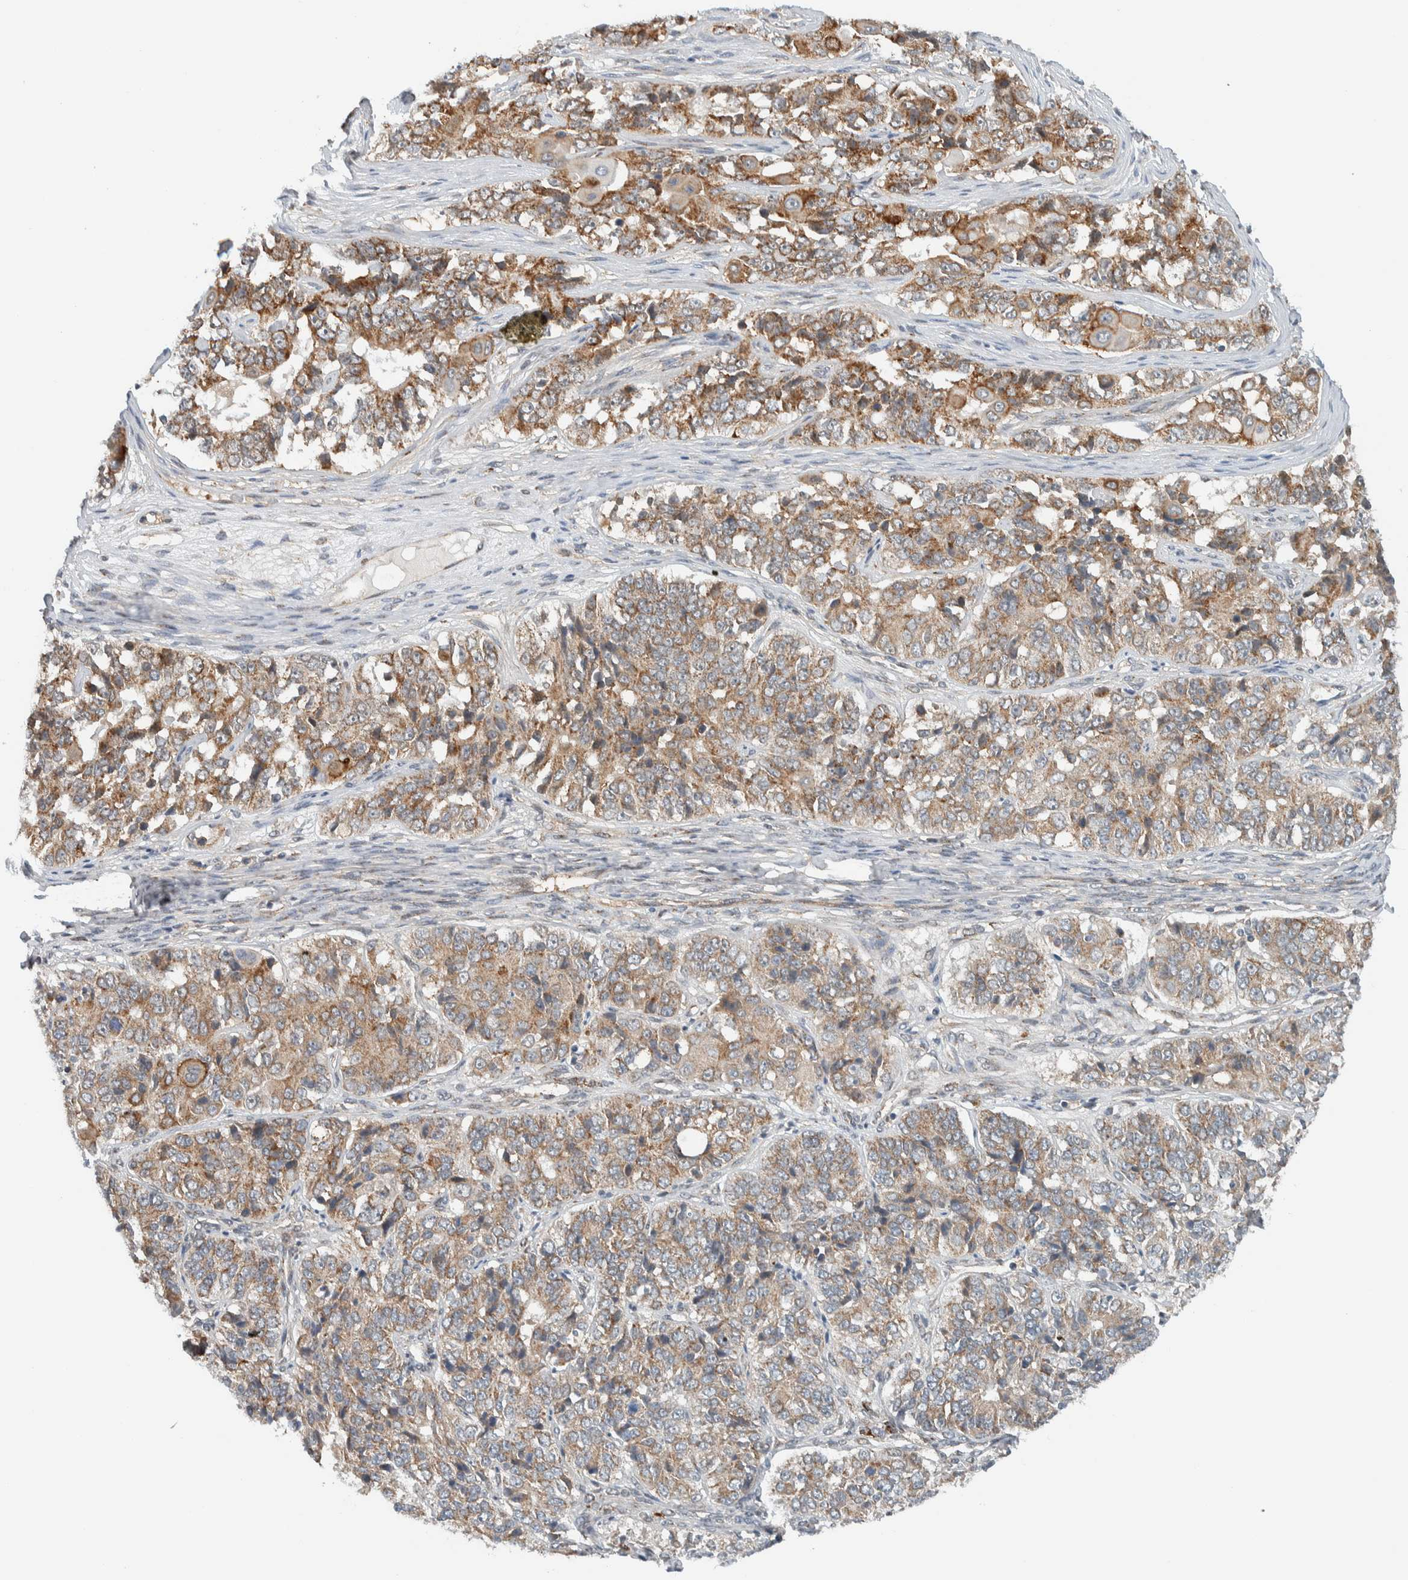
{"staining": {"intensity": "moderate", "quantity": ">75%", "location": "cytoplasmic/membranous"}, "tissue": "ovarian cancer", "cell_type": "Tumor cells", "image_type": "cancer", "snomed": [{"axis": "morphology", "description": "Carcinoma, endometroid"}, {"axis": "topography", "description": "Ovary"}], "caption": "Protein expression analysis of ovarian endometroid carcinoma demonstrates moderate cytoplasmic/membranous expression in approximately >75% of tumor cells.", "gene": "RERE", "patient": {"sex": "female", "age": 51}}